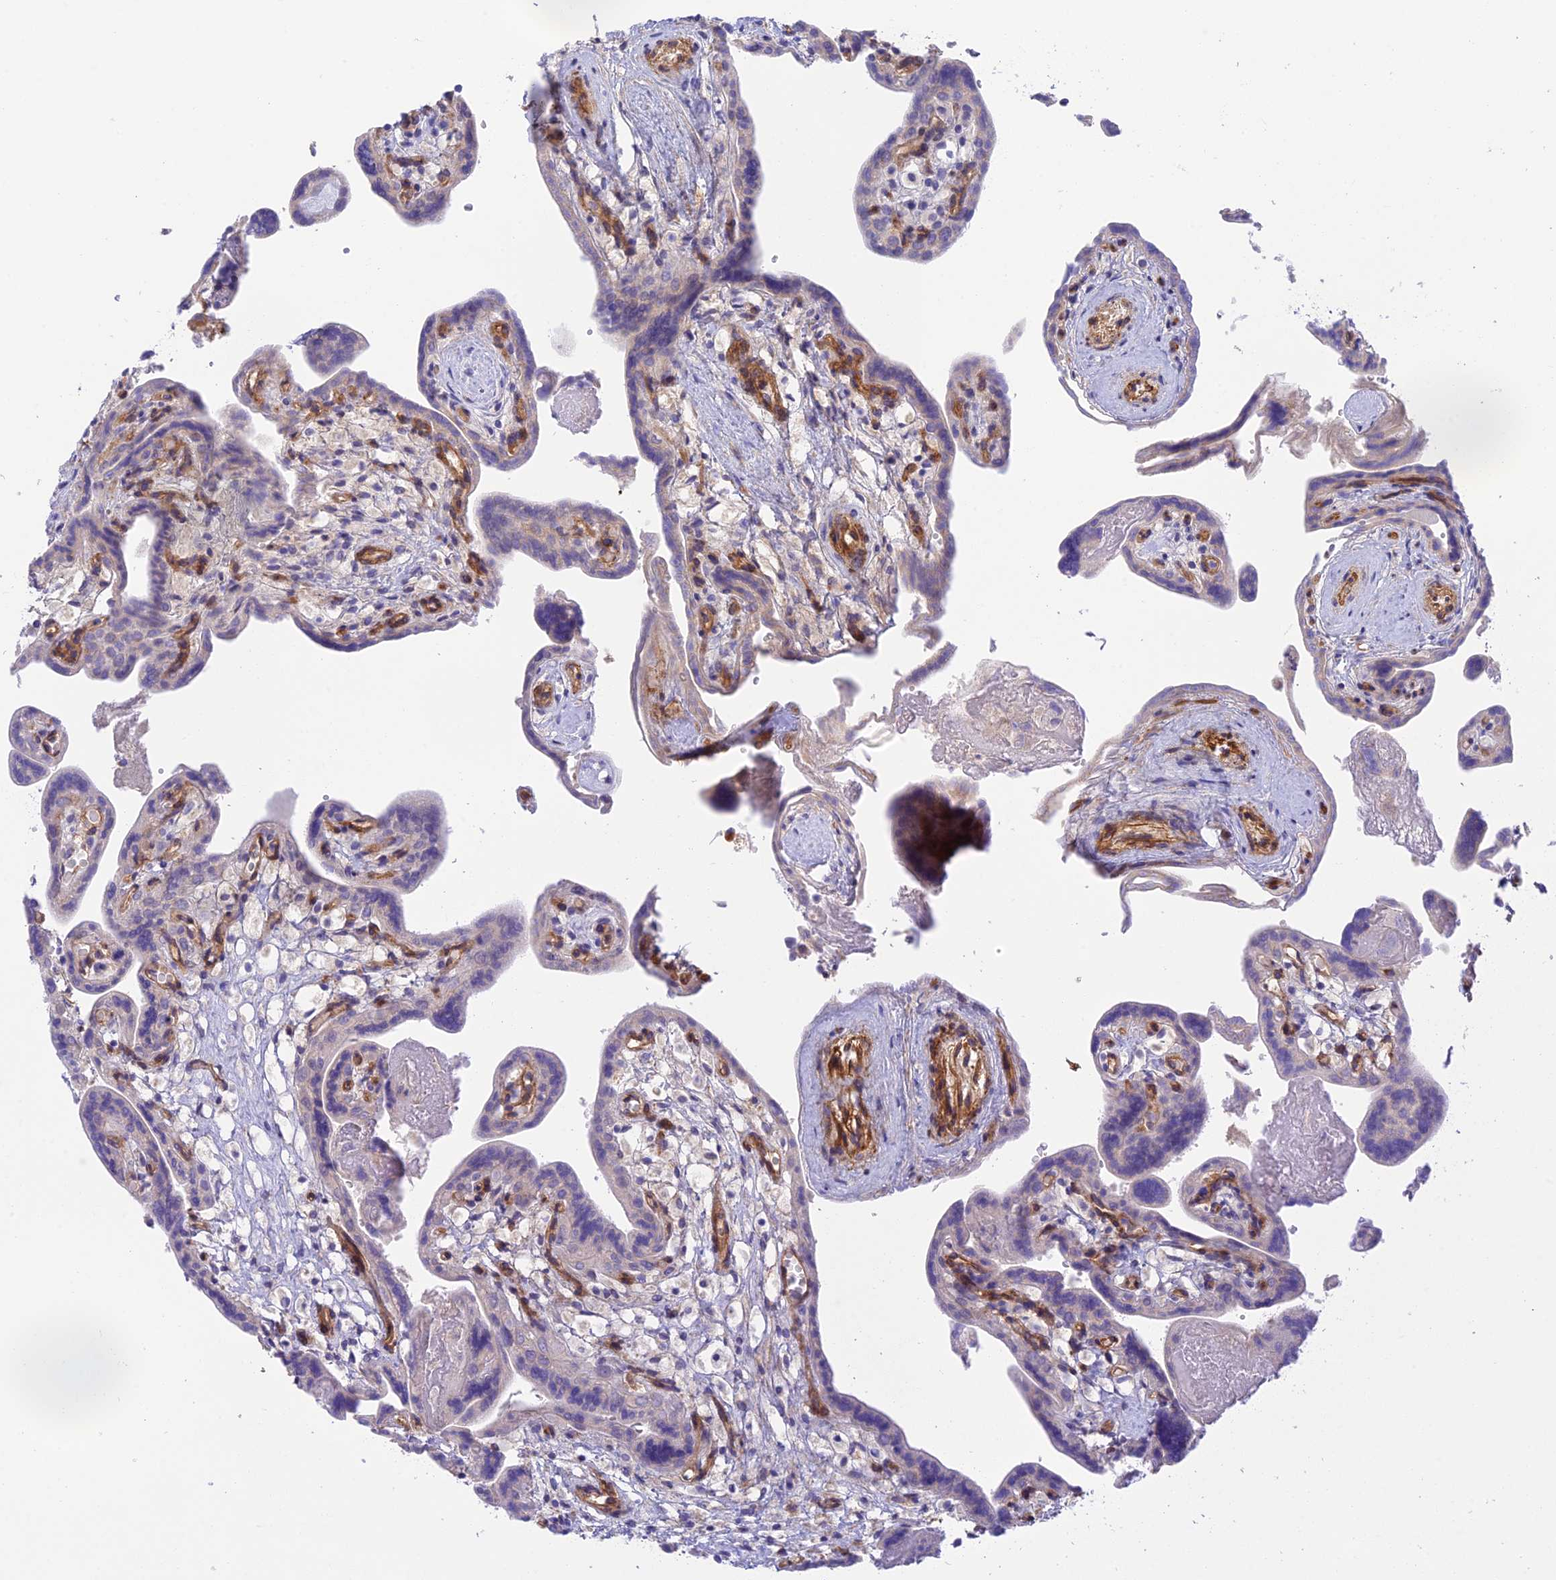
{"staining": {"intensity": "negative", "quantity": "none", "location": "none"}, "tissue": "placenta", "cell_type": "Trophoblastic cells", "image_type": "normal", "snomed": [{"axis": "morphology", "description": "Normal tissue, NOS"}, {"axis": "topography", "description": "Placenta"}], "caption": "This is an immunohistochemistry image of unremarkable human placenta. There is no expression in trophoblastic cells.", "gene": "MYO9A", "patient": {"sex": "female", "age": 37}}